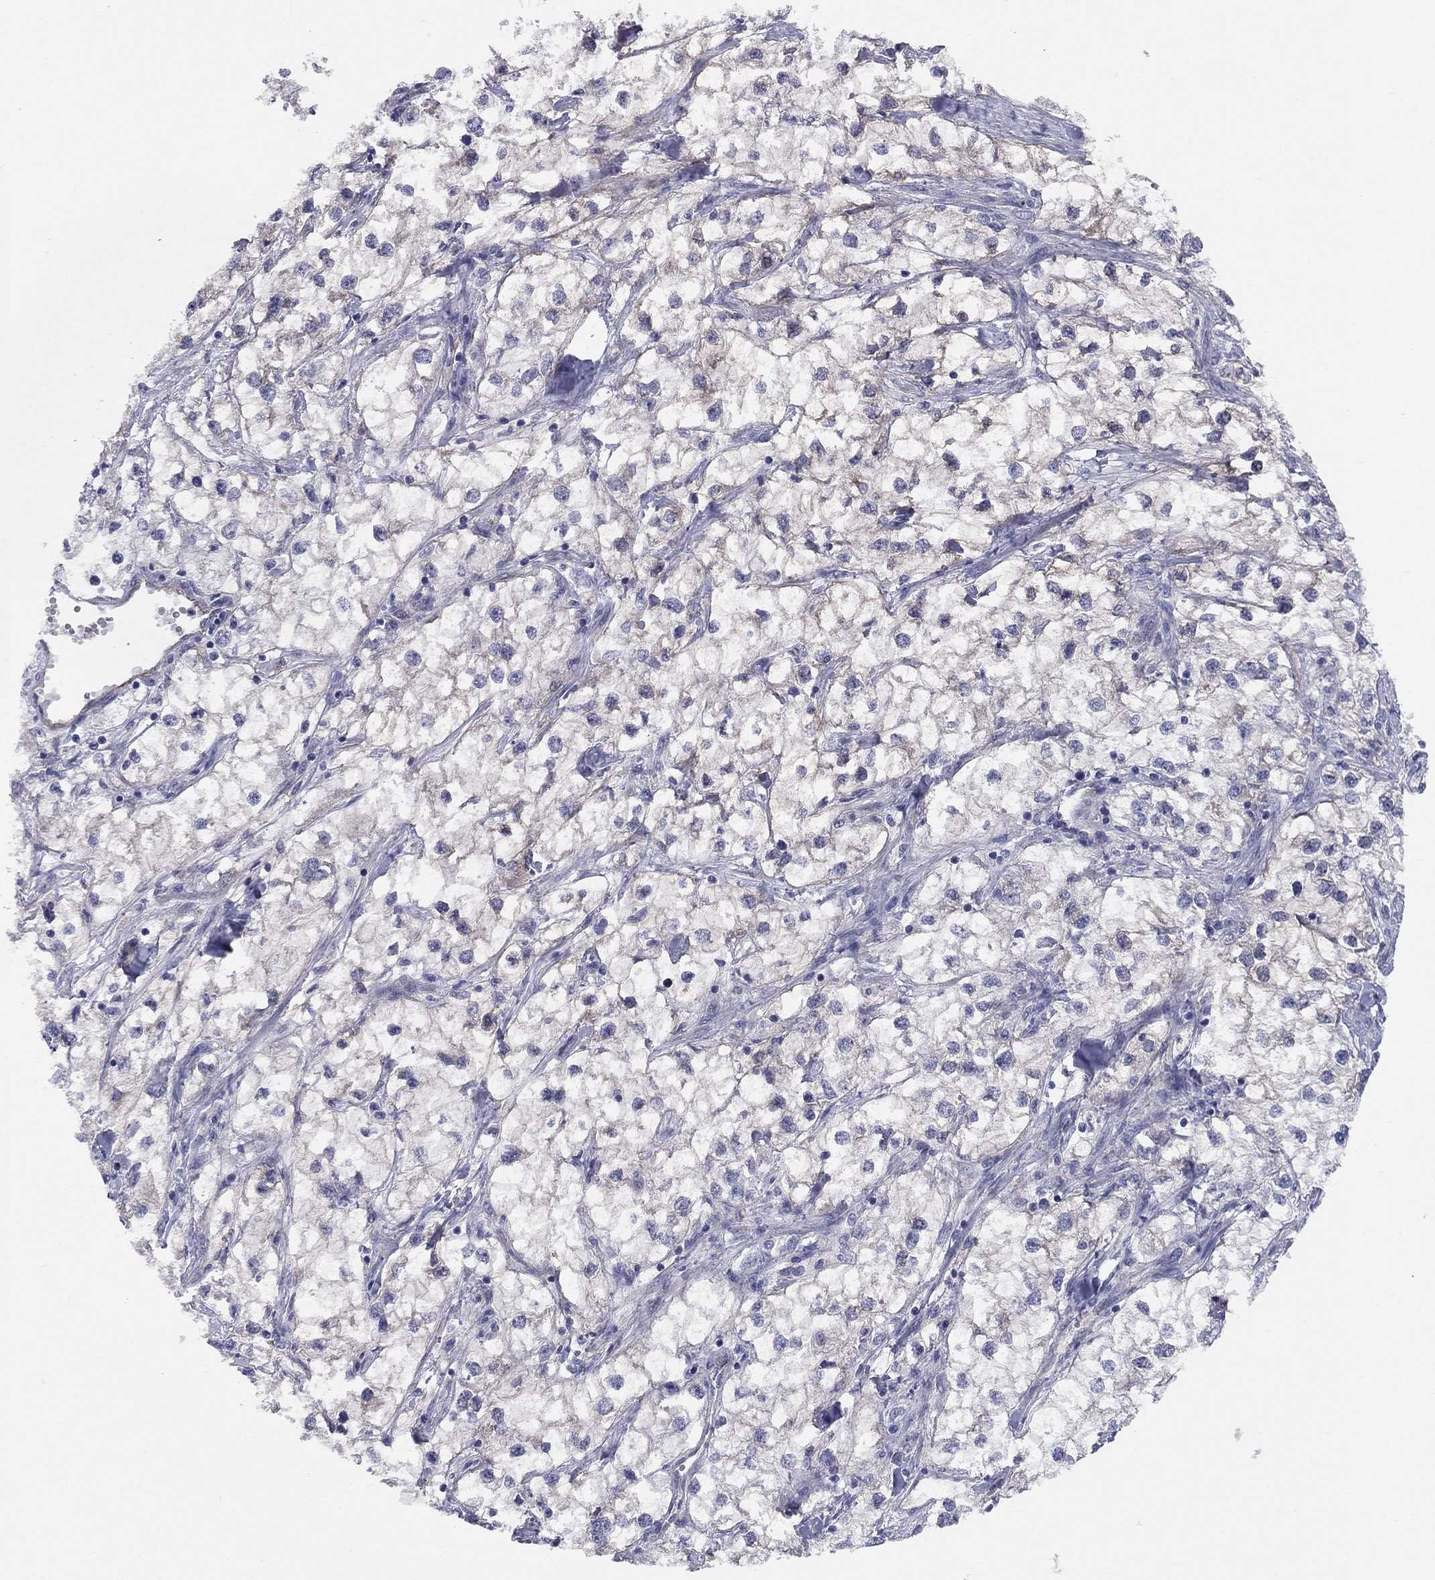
{"staining": {"intensity": "negative", "quantity": "none", "location": "none"}, "tissue": "renal cancer", "cell_type": "Tumor cells", "image_type": "cancer", "snomed": [{"axis": "morphology", "description": "Adenocarcinoma, NOS"}, {"axis": "topography", "description": "Kidney"}], "caption": "The histopathology image demonstrates no significant positivity in tumor cells of adenocarcinoma (renal).", "gene": "EMP2", "patient": {"sex": "male", "age": 59}}